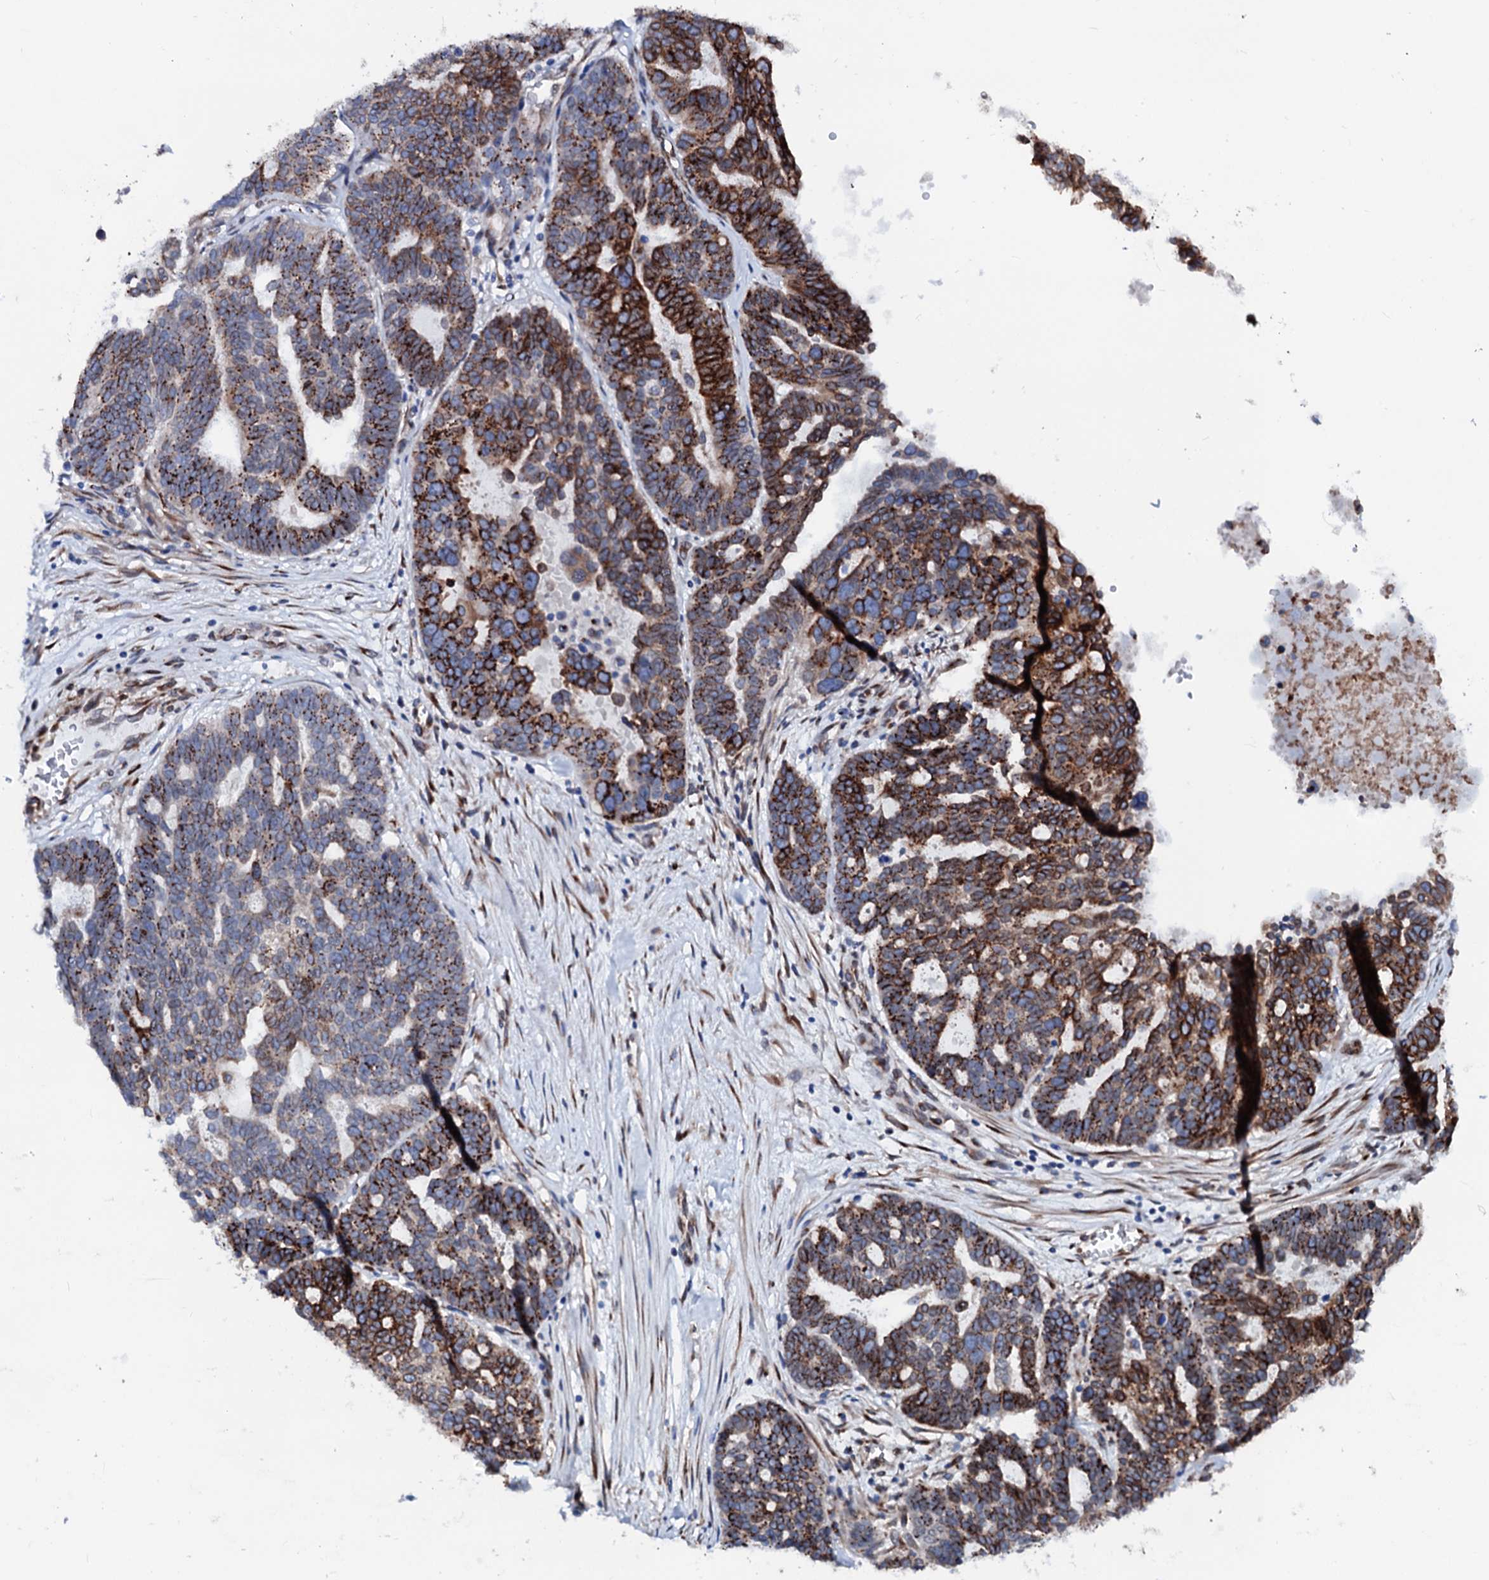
{"staining": {"intensity": "strong", "quantity": ">75%", "location": "cytoplasmic/membranous"}, "tissue": "ovarian cancer", "cell_type": "Tumor cells", "image_type": "cancer", "snomed": [{"axis": "morphology", "description": "Cystadenocarcinoma, serous, NOS"}, {"axis": "topography", "description": "Ovary"}], "caption": "Tumor cells display high levels of strong cytoplasmic/membranous staining in approximately >75% of cells in human ovarian serous cystadenocarcinoma.", "gene": "TMCO3", "patient": {"sex": "female", "age": 59}}